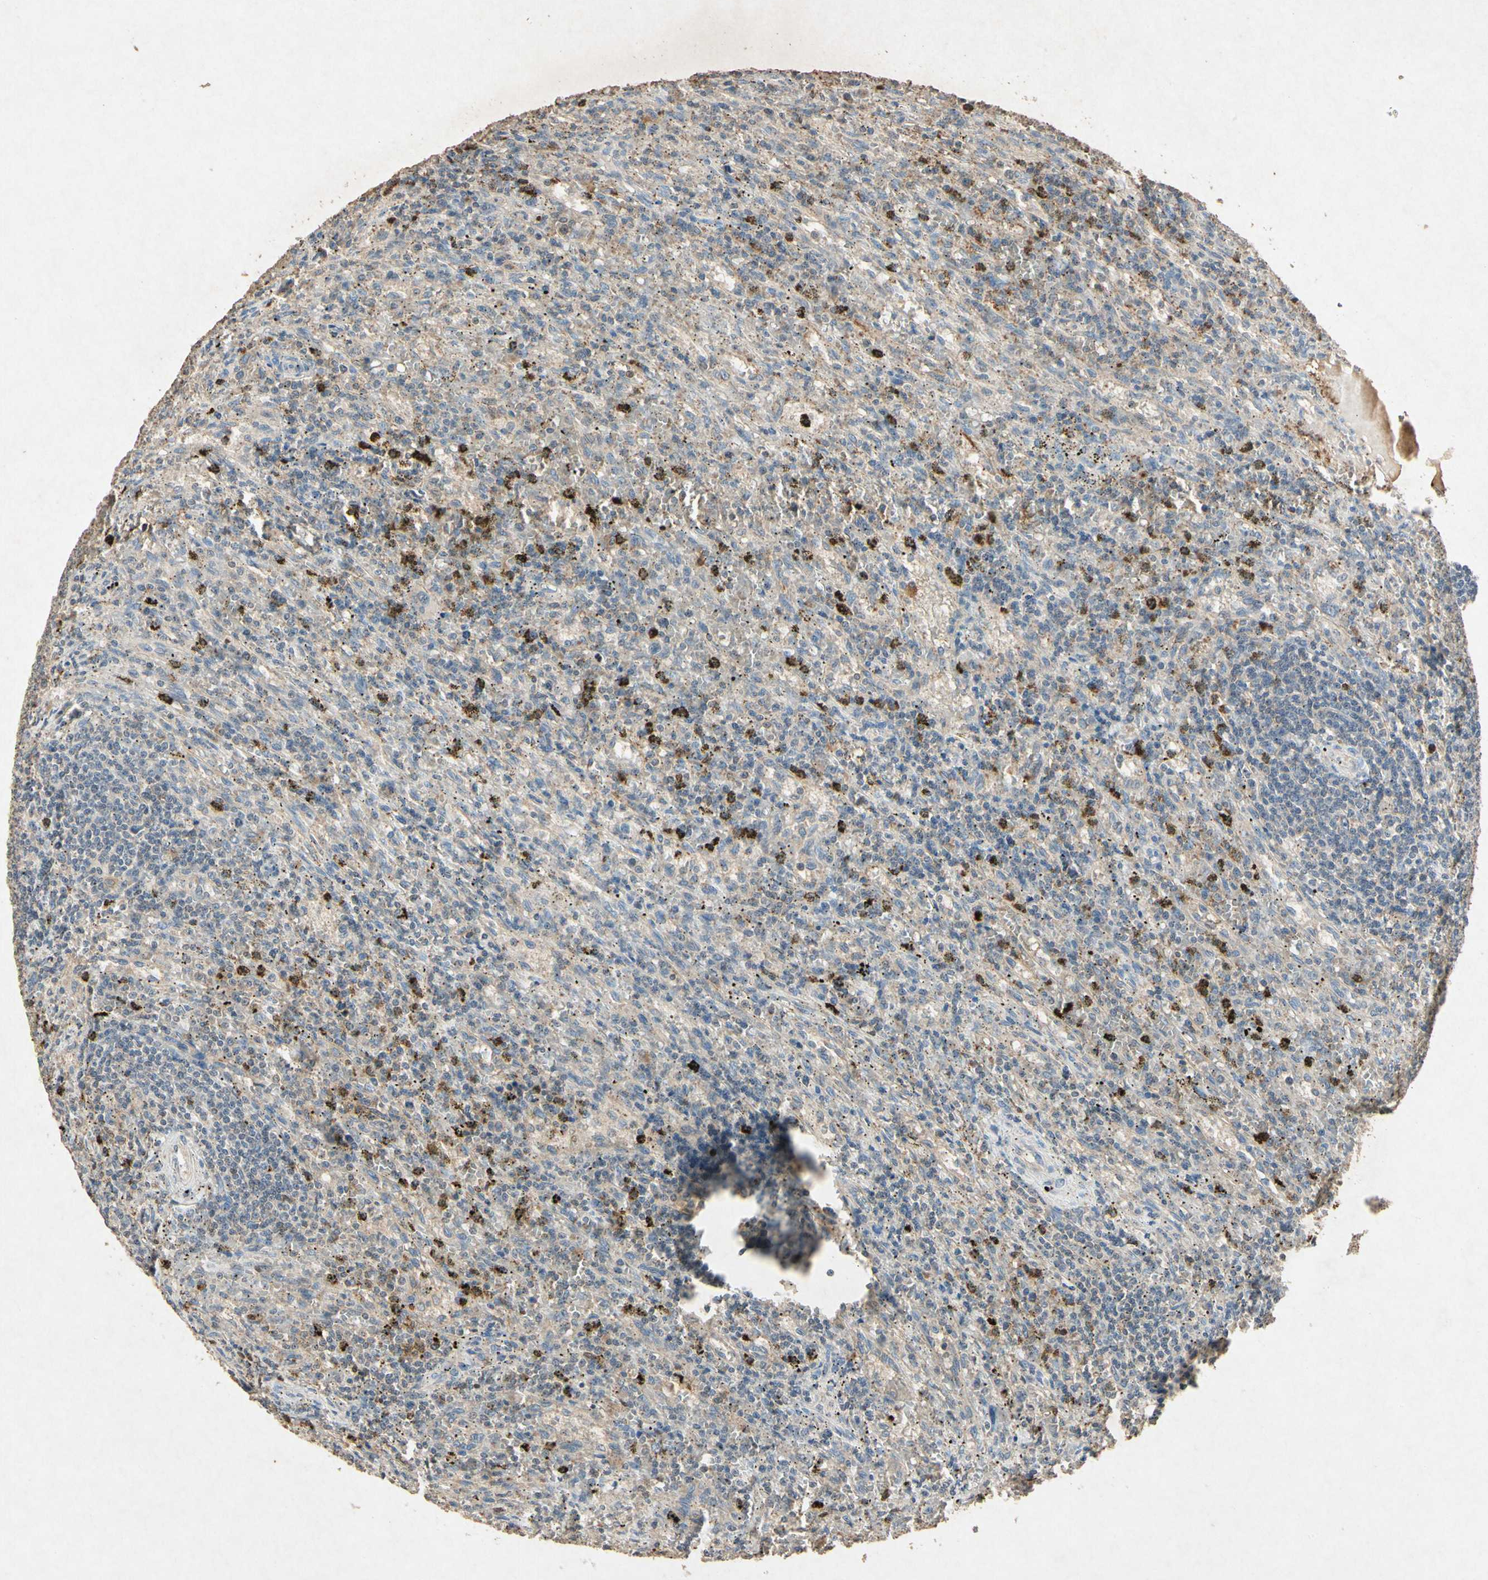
{"staining": {"intensity": "strong", "quantity": "<25%", "location": "cytoplasmic/membranous"}, "tissue": "lymphoma", "cell_type": "Tumor cells", "image_type": "cancer", "snomed": [{"axis": "morphology", "description": "Malignant lymphoma, non-Hodgkin's type, Low grade"}, {"axis": "topography", "description": "Spleen"}], "caption": "This histopathology image displays IHC staining of low-grade malignant lymphoma, non-Hodgkin's type, with medium strong cytoplasmic/membranous positivity in about <25% of tumor cells.", "gene": "MSRB1", "patient": {"sex": "male", "age": 76}}